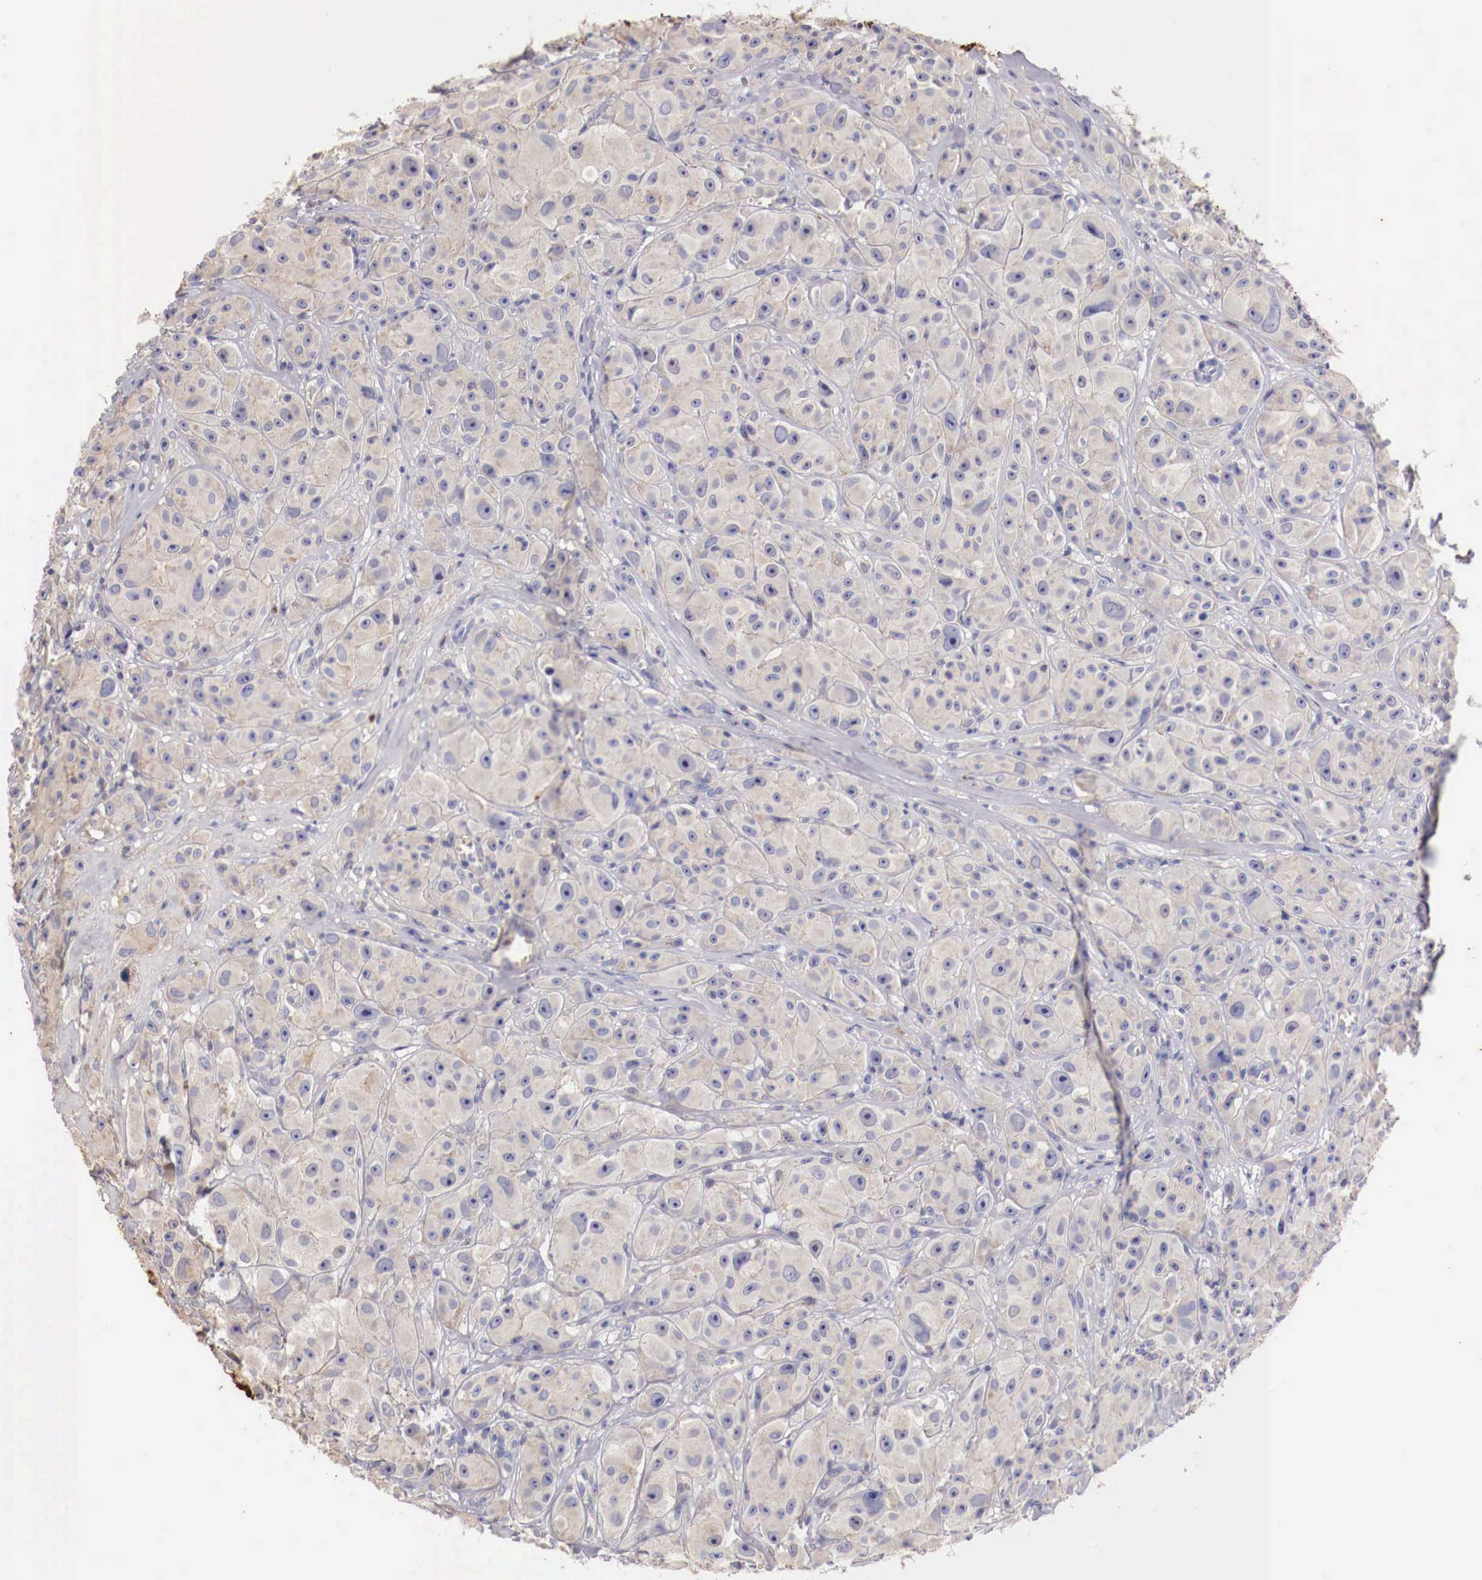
{"staining": {"intensity": "negative", "quantity": "none", "location": "none"}, "tissue": "melanoma", "cell_type": "Tumor cells", "image_type": "cancer", "snomed": [{"axis": "morphology", "description": "Malignant melanoma, NOS"}, {"axis": "topography", "description": "Skin"}], "caption": "A photomicrograph of human melanoma is negative for staining in tumor cells. (Immunohistochemistry, brightfield microscopy, high magnification).", "gene": "PITPNA", "patient": {"sex": "male", "age": 56}}